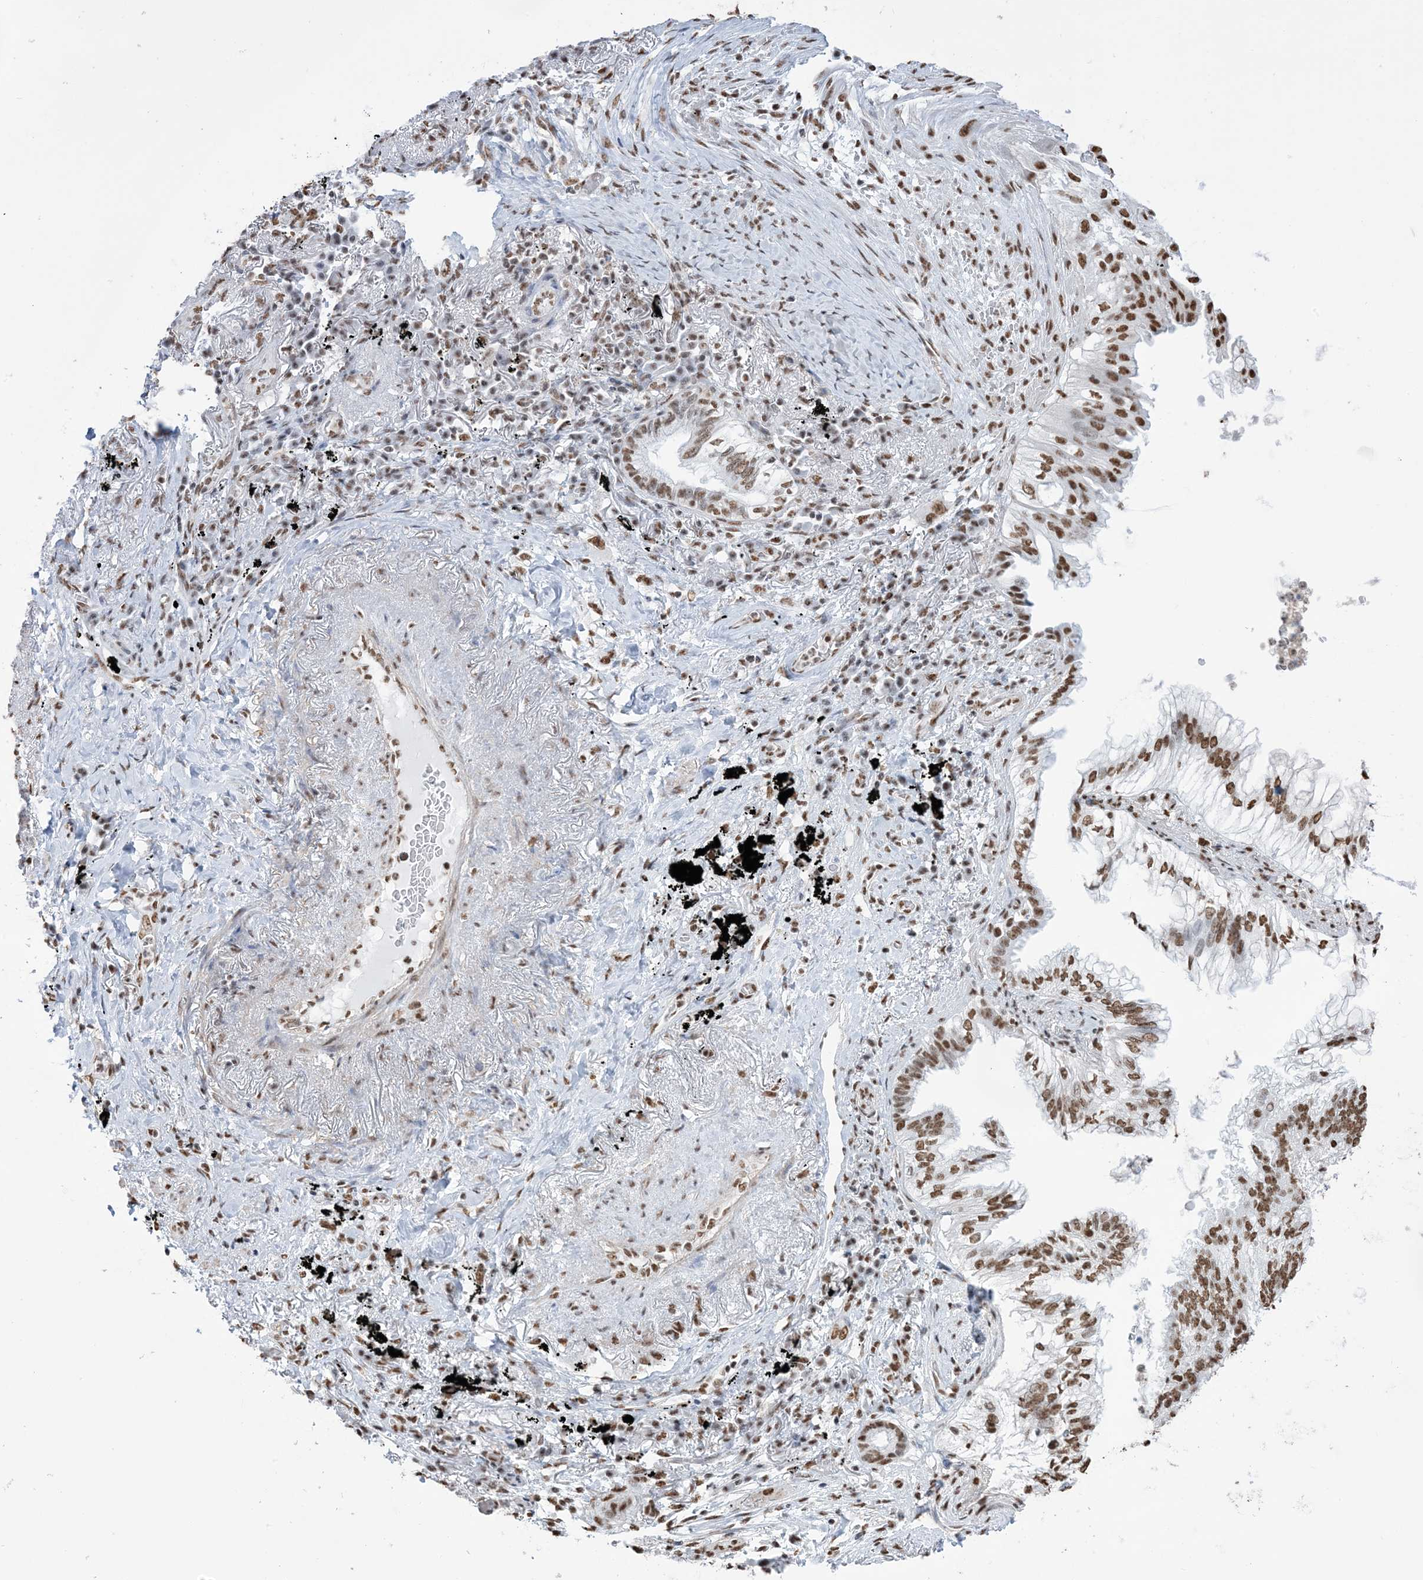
{"staining": {"intensity": "moderate", "quantity": ">75%", "location": "nuclear"}, "tissue": "lung cancer", "cell_type": "Tumor cells", "image_type": "cancer", "snomed": [{"axis": "morphology", "description": "Adenocarcinoma, NOS"}, {"axis": "topography", "description": "Lung"}], "caption": "Moderate nuclear expression is appreciated in approximately >75% of tumor cells in lung cancer (adenocarcinoma). Nuclei are stained in blue.", "gene": "ZNF792", "patient": {"sex": "female", "age": 70}}